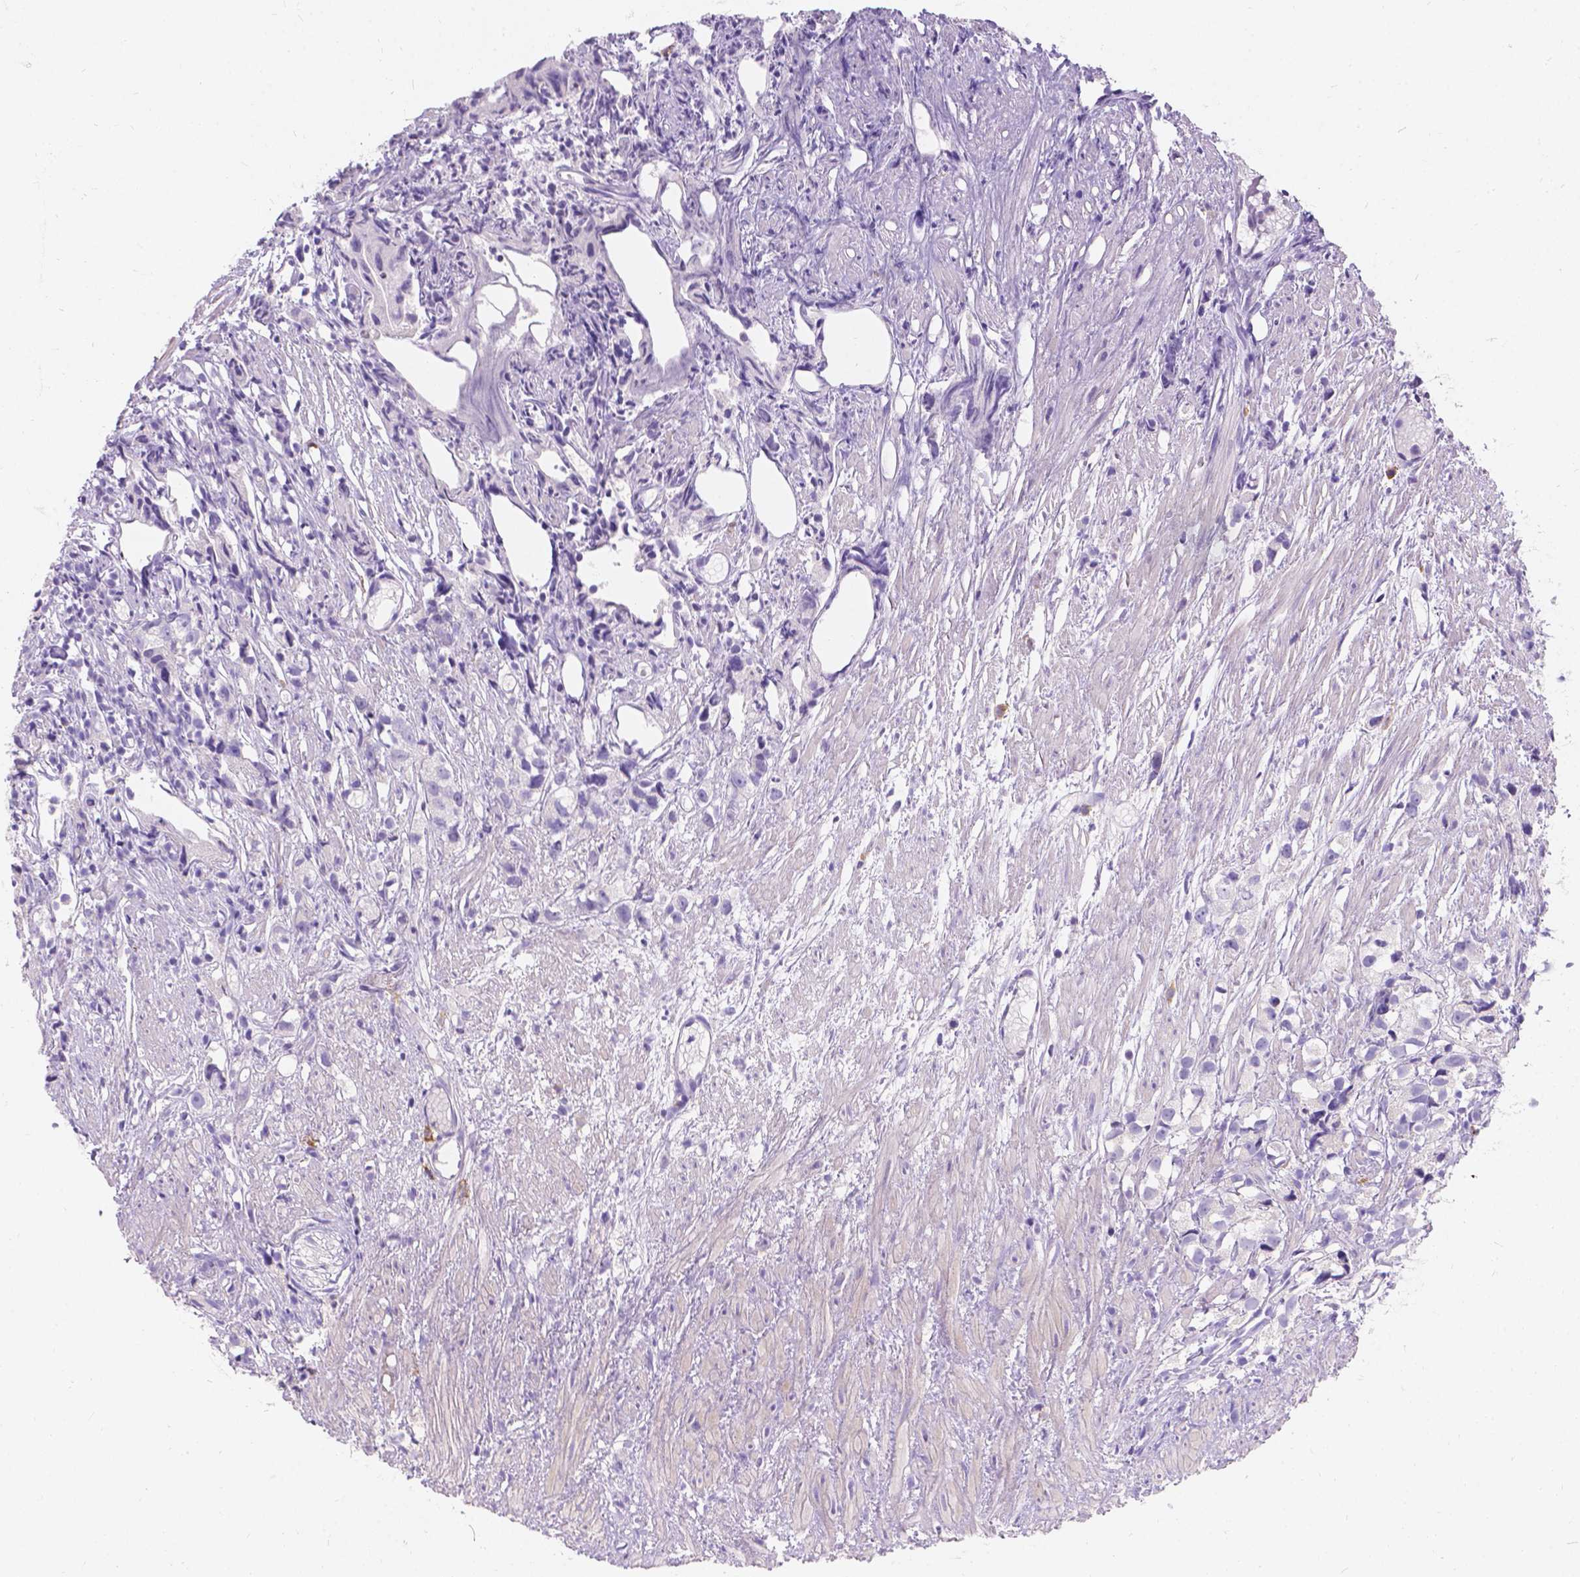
{"staining": {"intensity": "negative", "quantity": "none", "location": "none"}, "tissue": "prostate cancer", "cell_type": "Tumor cells", "image_type": "cancer", "snomed": [{"axis": "morphology", "description": "Adenocarcinoma, High grade"}, {"axis": "topography", "description": "Prostate"}], "caption": "Immunohistochemistry of human prostate cancer demonstrates no expression in tumor cells. The staining is performed using DAB brown chromogen with nuclei counter-stained in using hematoxylin.", "gene": "GNRHR", "patient": {"sex": "male", "age": 68}}